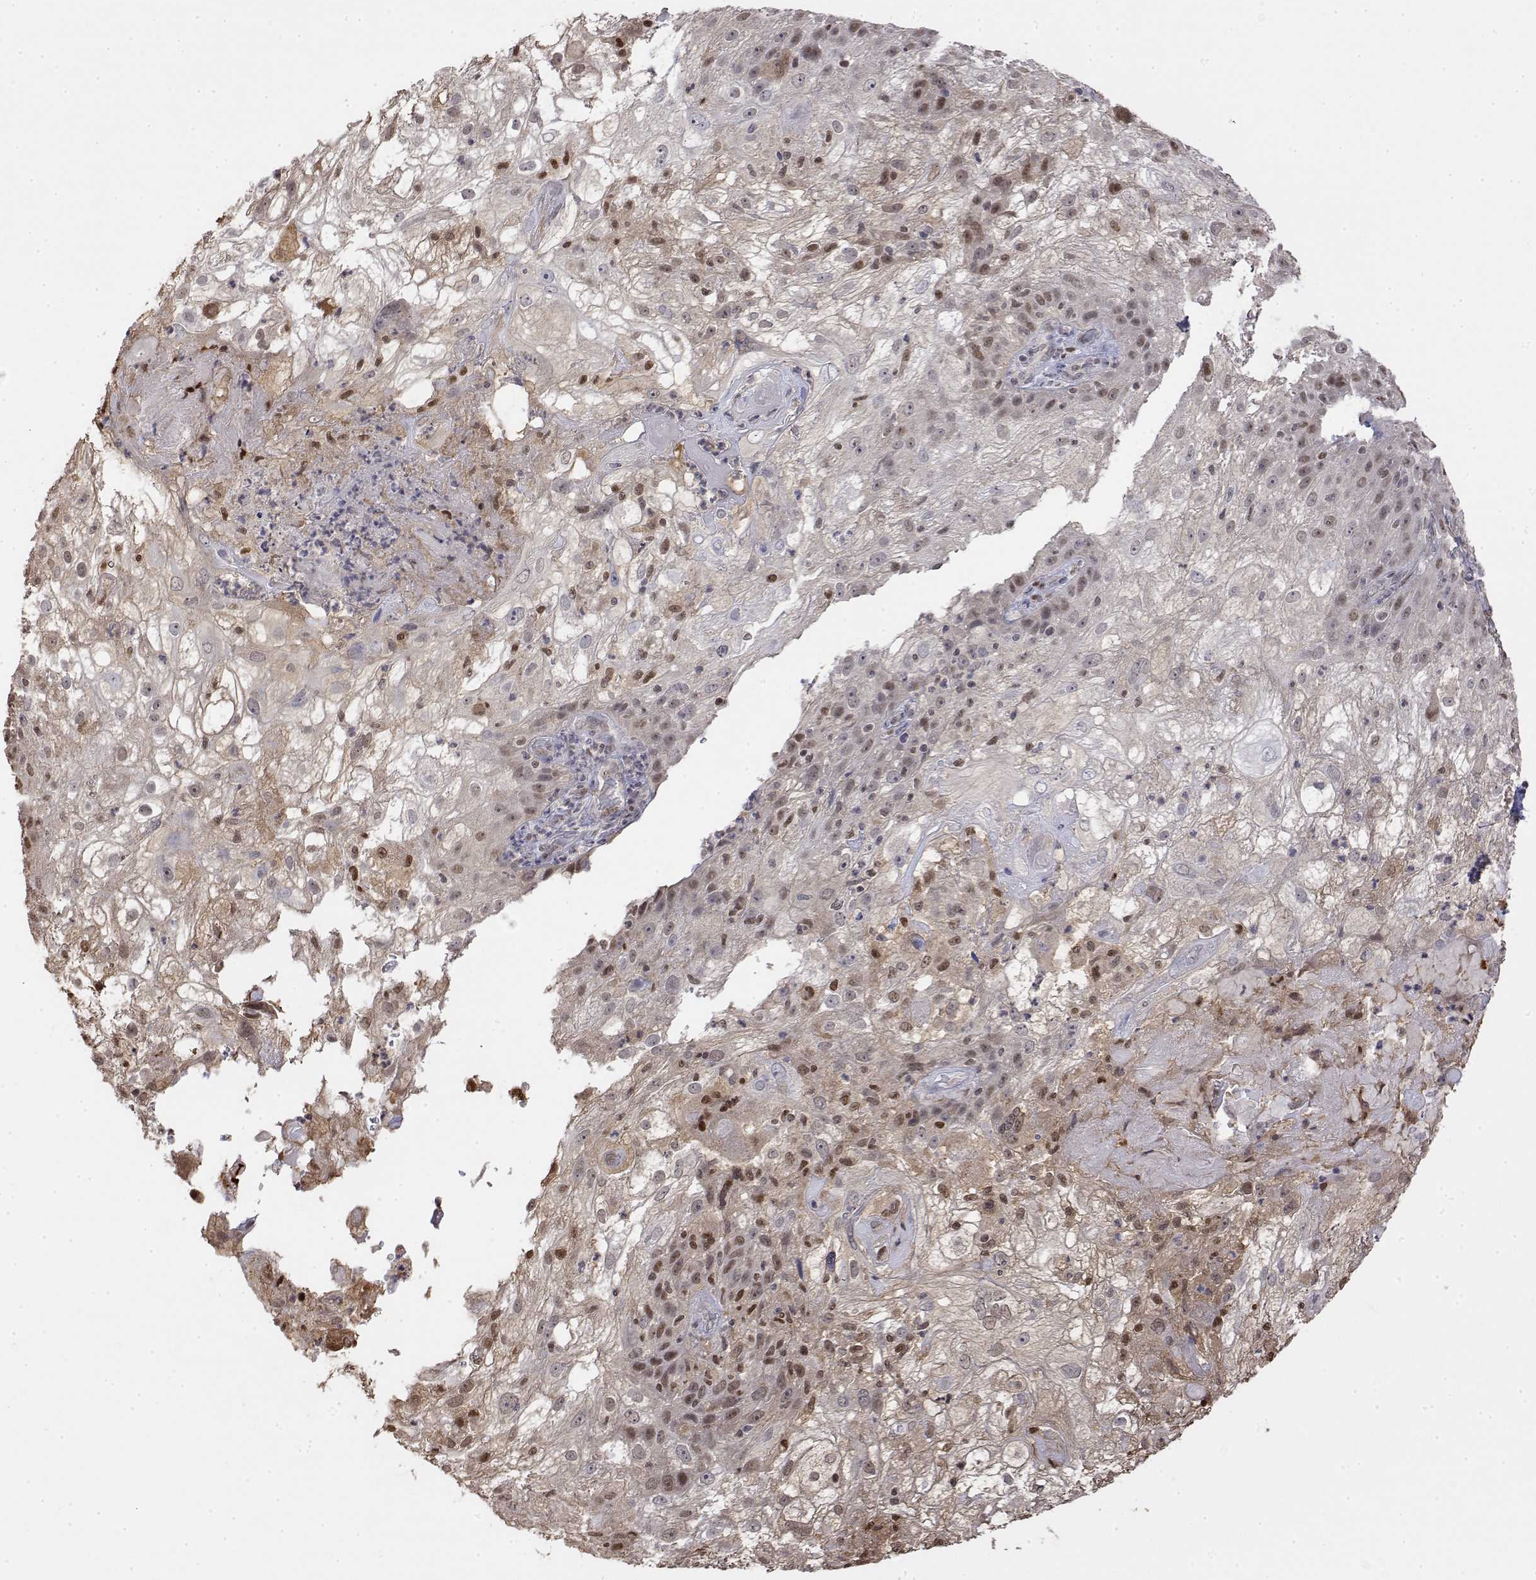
{"staining": {"intensity": "moderate", "quantity": "<25%", "location": "nuclear"}, "tissue": "skin cancer", "cell_type": "Tumor cells", "image_type": "cancer", "snomed": [{"axis": "morphology", "description": "Normal tissue, NOS"}, {"axis": "morphology", "description": "Squamous cell carcinoma, NOS"}, {"axis": "topography", "description": "Skin"}], "caption": "Tumor cells exhibit low levels of moderate nuclear positivity in approximately <25% of cells in human skin cancer (squamous cell carcinoma).", "gene": "TPI1", "patient": {"sex": "female", "age": 83}}